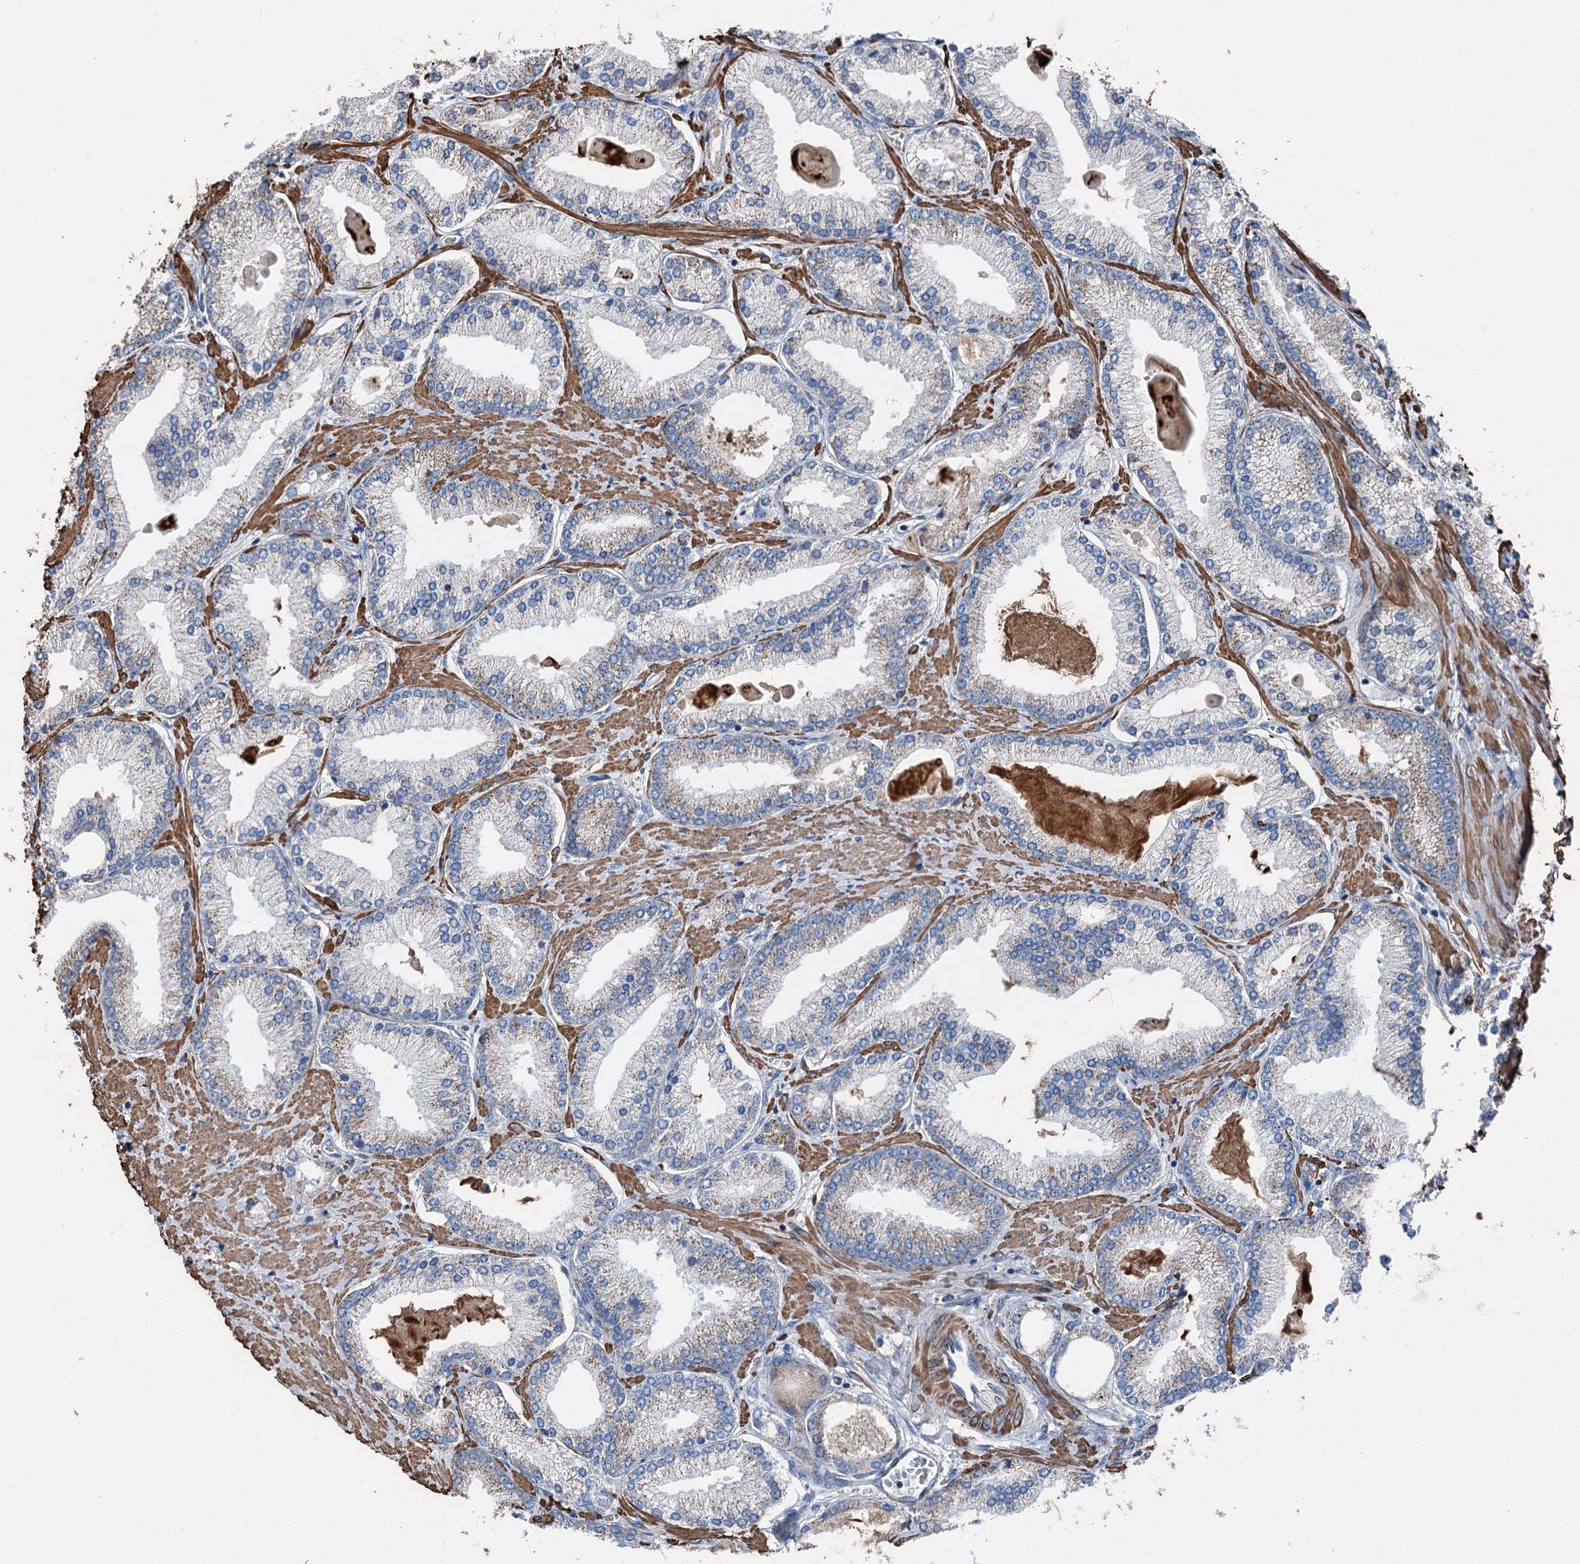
{"staining": {"intensity": "weak", "quantity": "<25%", "location": "cytoplasmic/membranous"}, "tissue": "prostate cancer", "cell_type": "Tumor cells", "image_type": "cancer", "snomed": [{"axis": "morphology", "description": "Adenocarcinoma, High grade"}, {"axis": "topography", "description": "Prostate"}], "caption": "IHC image of neoplastic tissue: prostate cancer stained with DAB shows no significant protein positivity in tumor cells.", "gene": "DDIAS", "patient": {"sex": "male", "age": 66}}